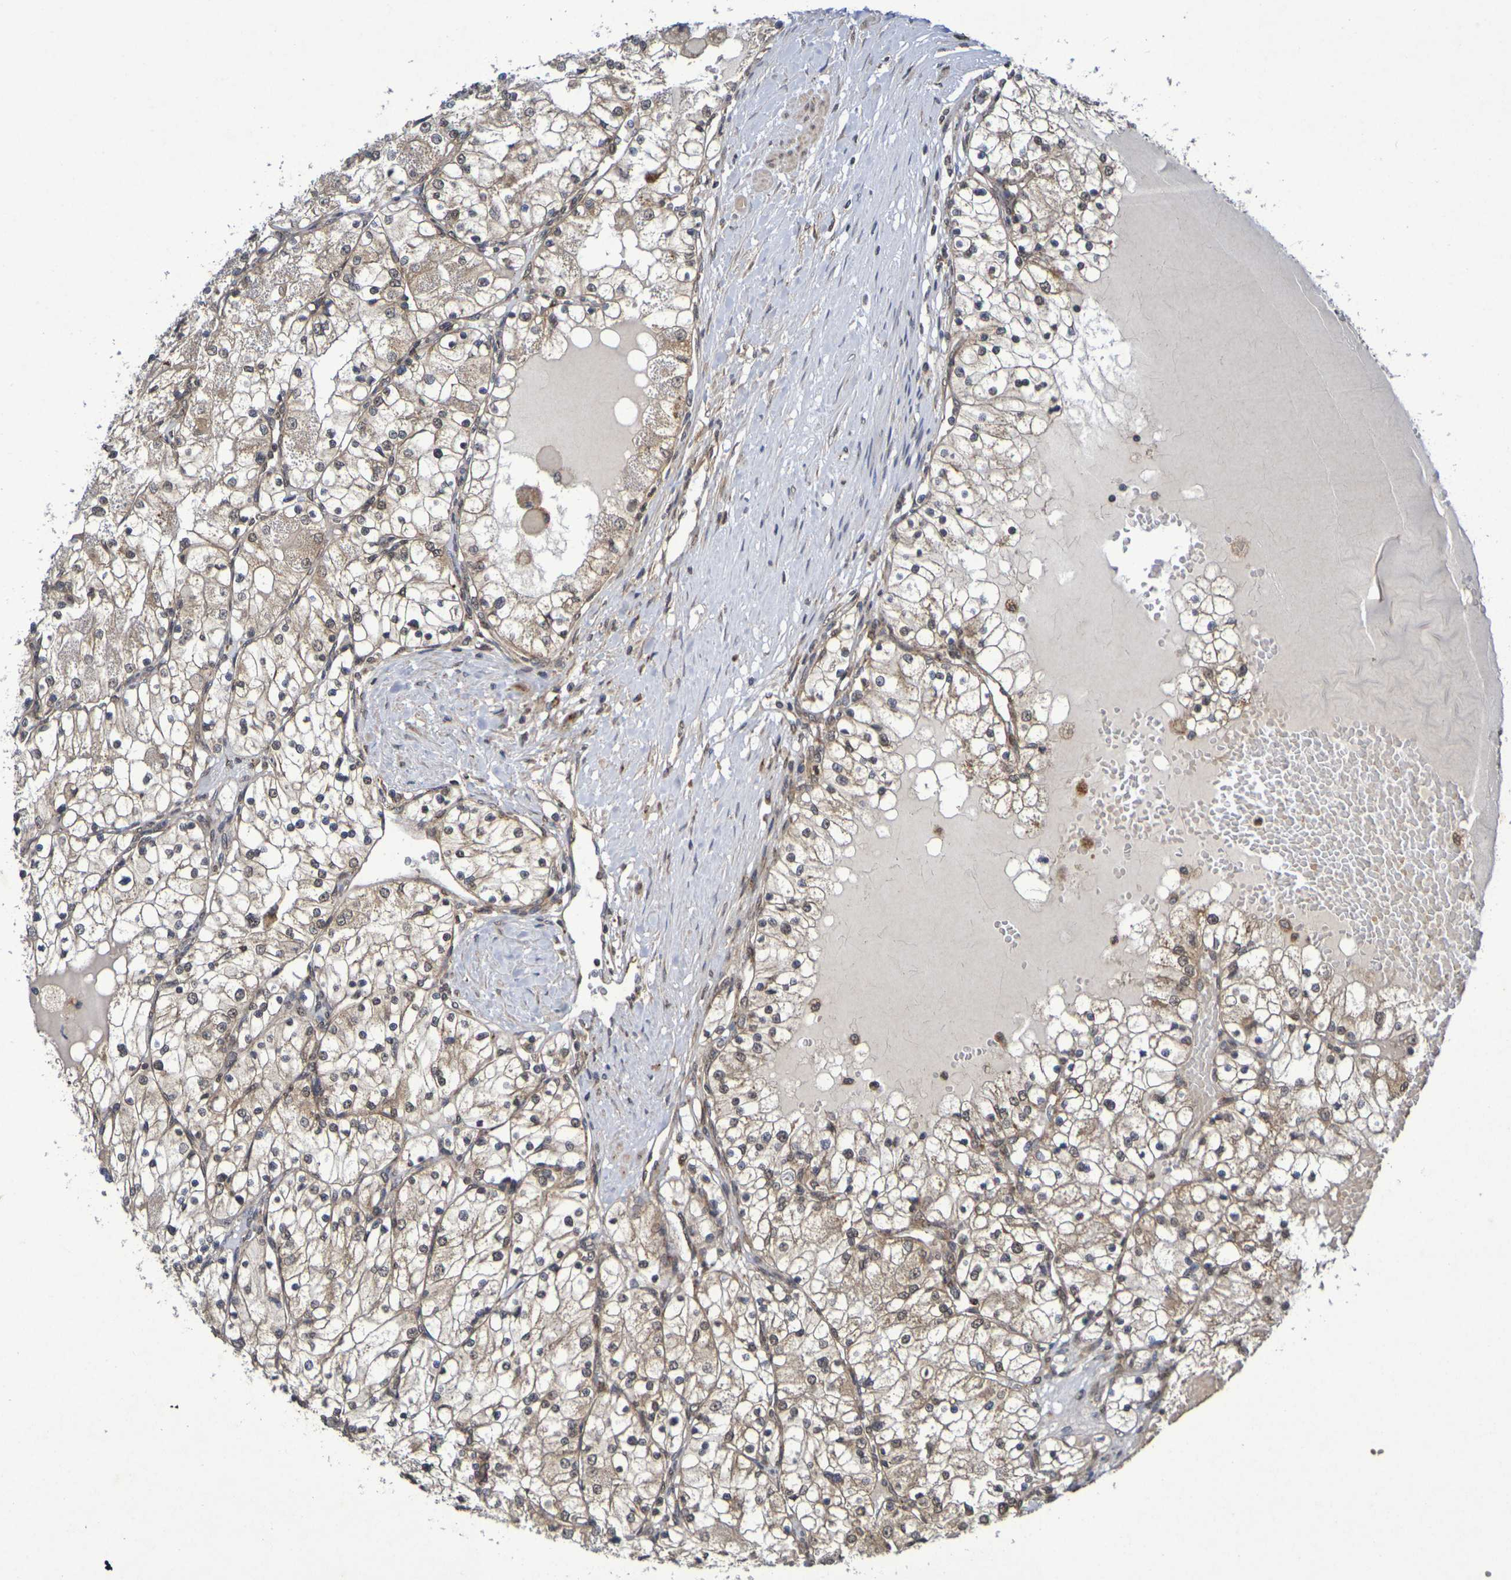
{"staining": {"intensity": "moderate", "quantity": ">75%", "location": "cytoplasmic/membranous,nuclear"}, "tissue": "renal cancer", "cell_type": "Tumor cells", "image_type": "cancer", "snomed": [{"axis": "morphology", "description": "Adenocarcinoma, NOS"}, {"axis": "topography", "description": "Kidney"}], "caption": "Renal cancer (adenocarcinoma) stained with a brown dye shows moderate cytoplasmic/membranous and nuclear positive staining in approximately >75% of tumor cells.", "gene": "GUCY1A2", "patient": {"sex": "male", "age": 68}}